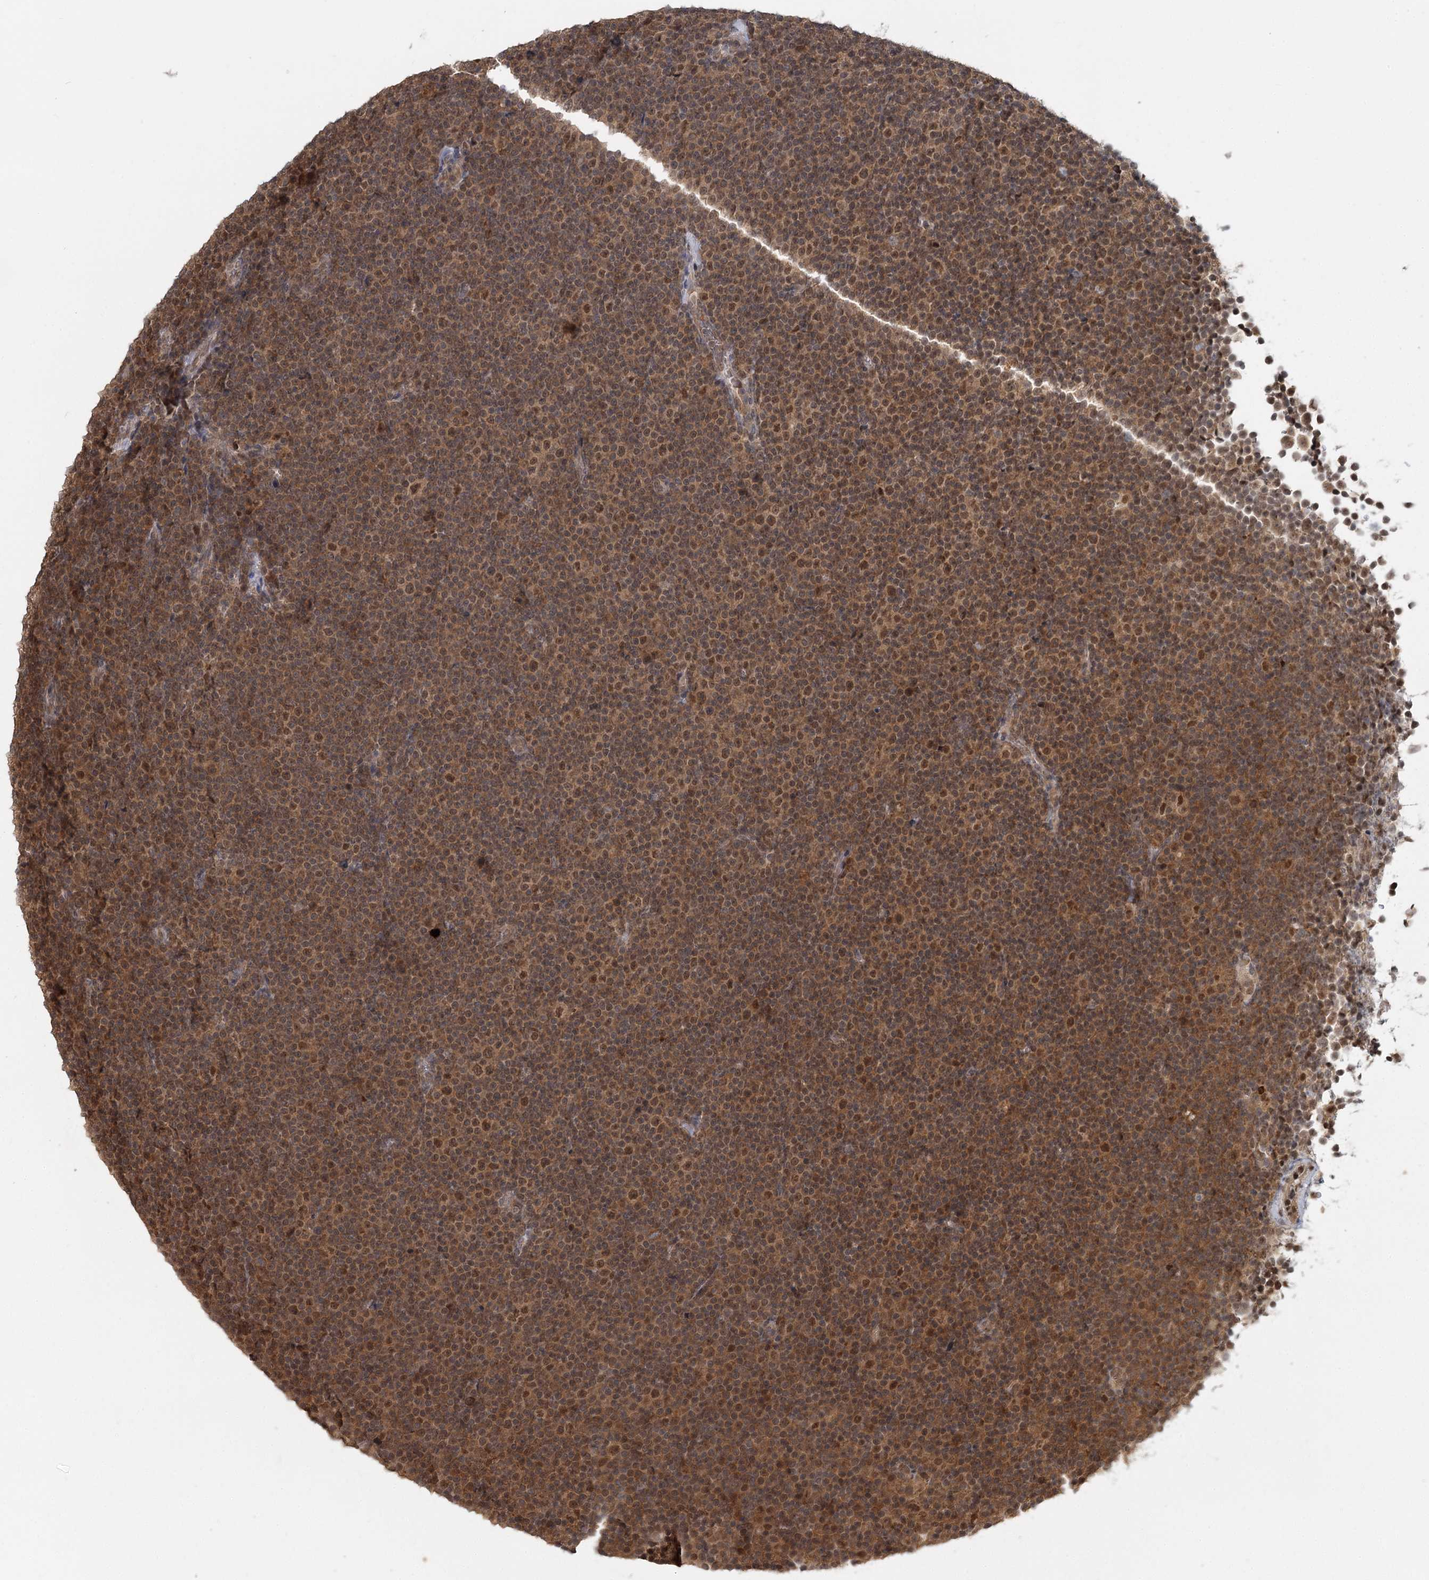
{"staining": {"intensity": "moderate", "quantity": ">75%", "location": "cytoplasmic/membranous,nuclear"}, "tissue": "lymphoma", "cell_type": "Tumor cells", "image_type": "cancer", "snomed": [{"axis": "morphology", "description": "Malignant lymphoma, non-Hodgkin's type, Low grade"}, {"axis": "topography", "description": "Lymph node"}], "caption": "This is an image of IHC staining of low-grade malignant lymphoma, non-Hodgkin's type, which shows moderate staining in the cytoplasmic/membranous and nuclear of tumor cells.", "gene": "N6AMT1", "patient": {"sex": "female", "age": 67}}